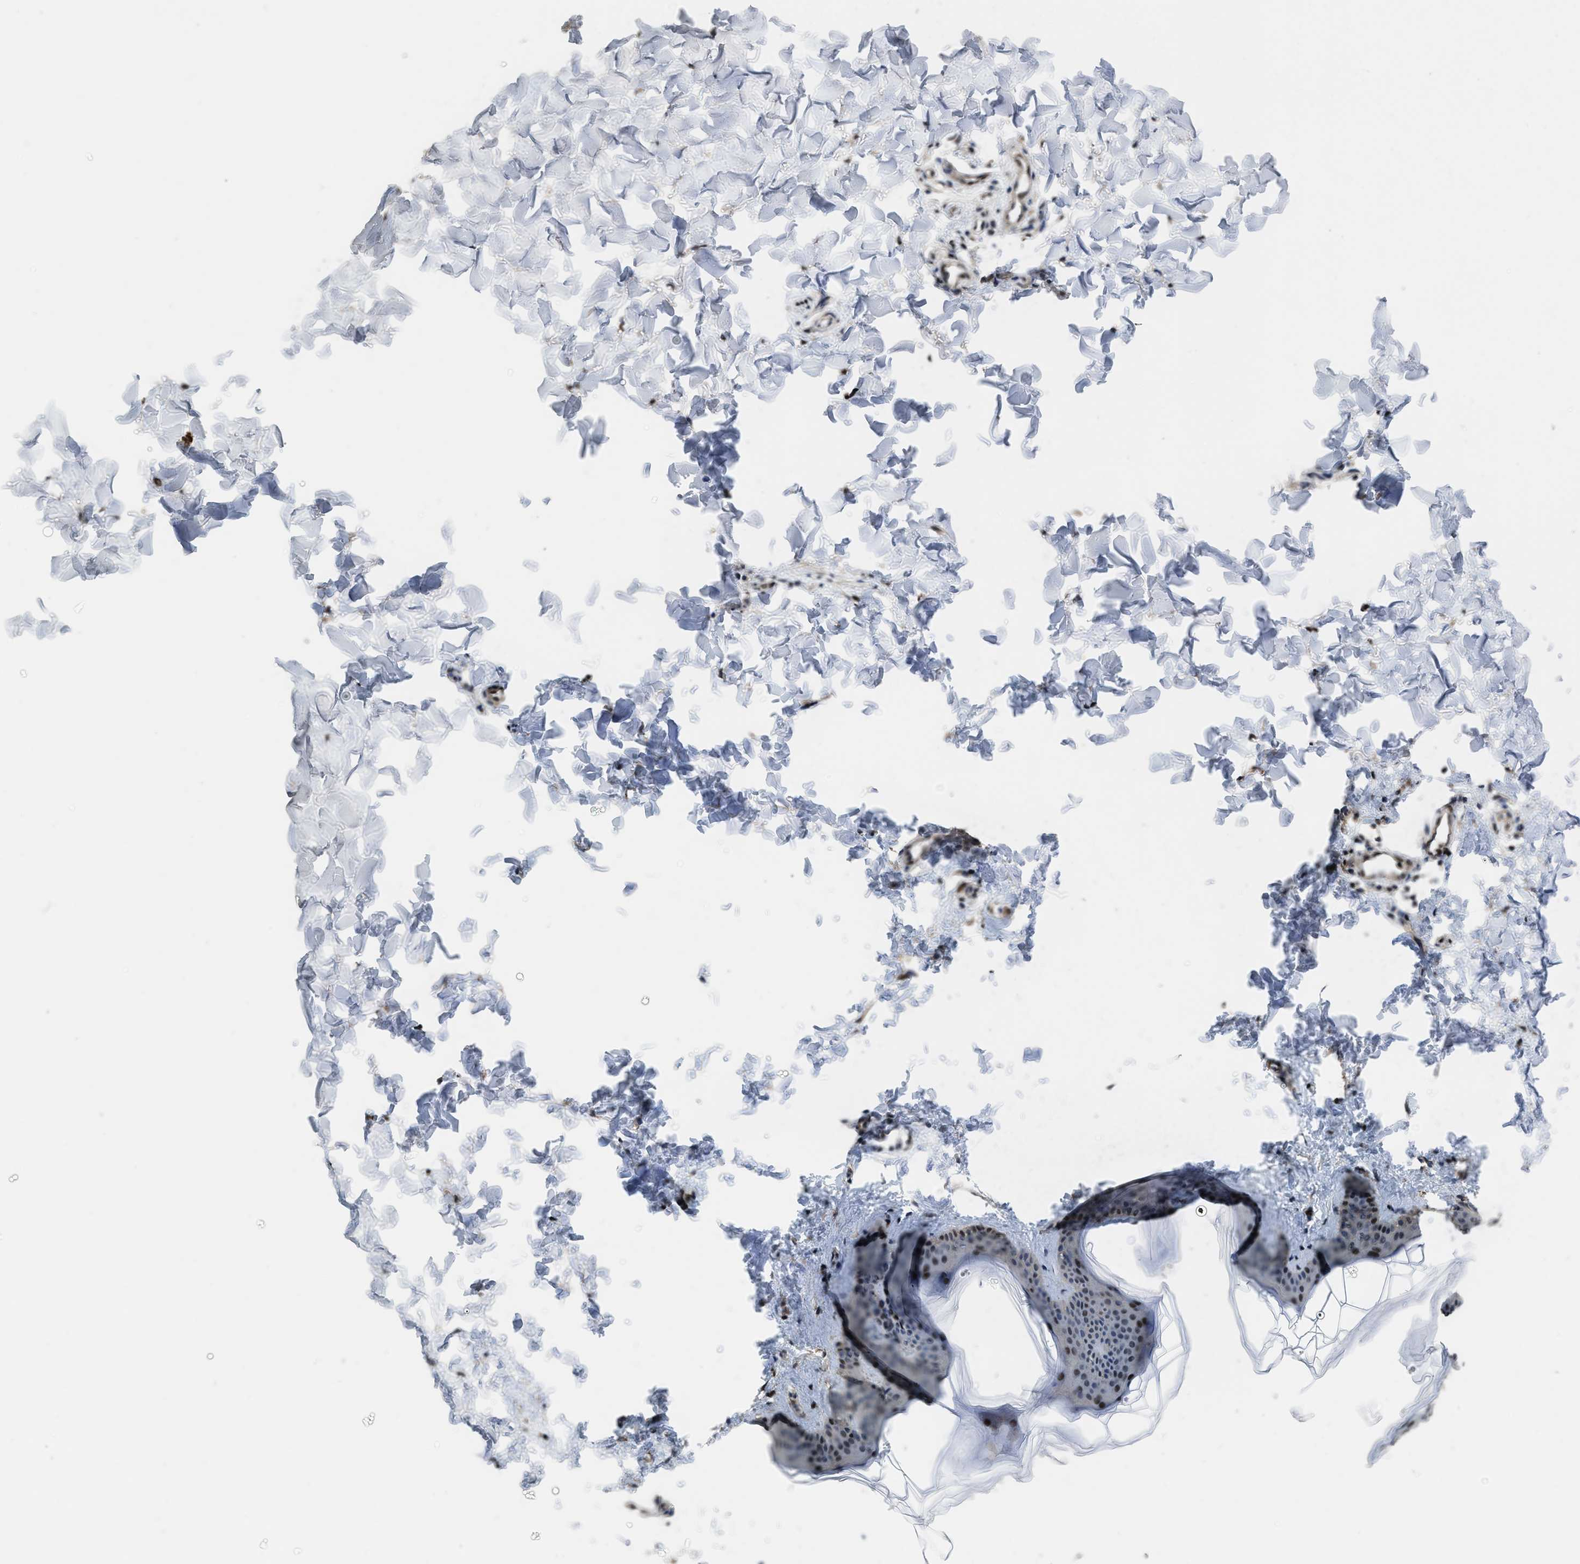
{"staining": {"intensity": "negative", "quantity": "none", "location": "none"}, "tissue": "skin", "cell_type": "Fibroblasts", "image_type": "normal", "snomed": [{"axis": "morphology", "description": "Normal tissue, NOS"}, {"axis": "topography", "description": "Skin"}], "caption": "Unremarkable skin was stained to show a protein in brown. There is no significant positivity in fibroblasts. (Brightfield microscopy of DAB IHC at high magnification).", "gene": "ZNF20", "patient": {"sex": "female", "age": 17}}